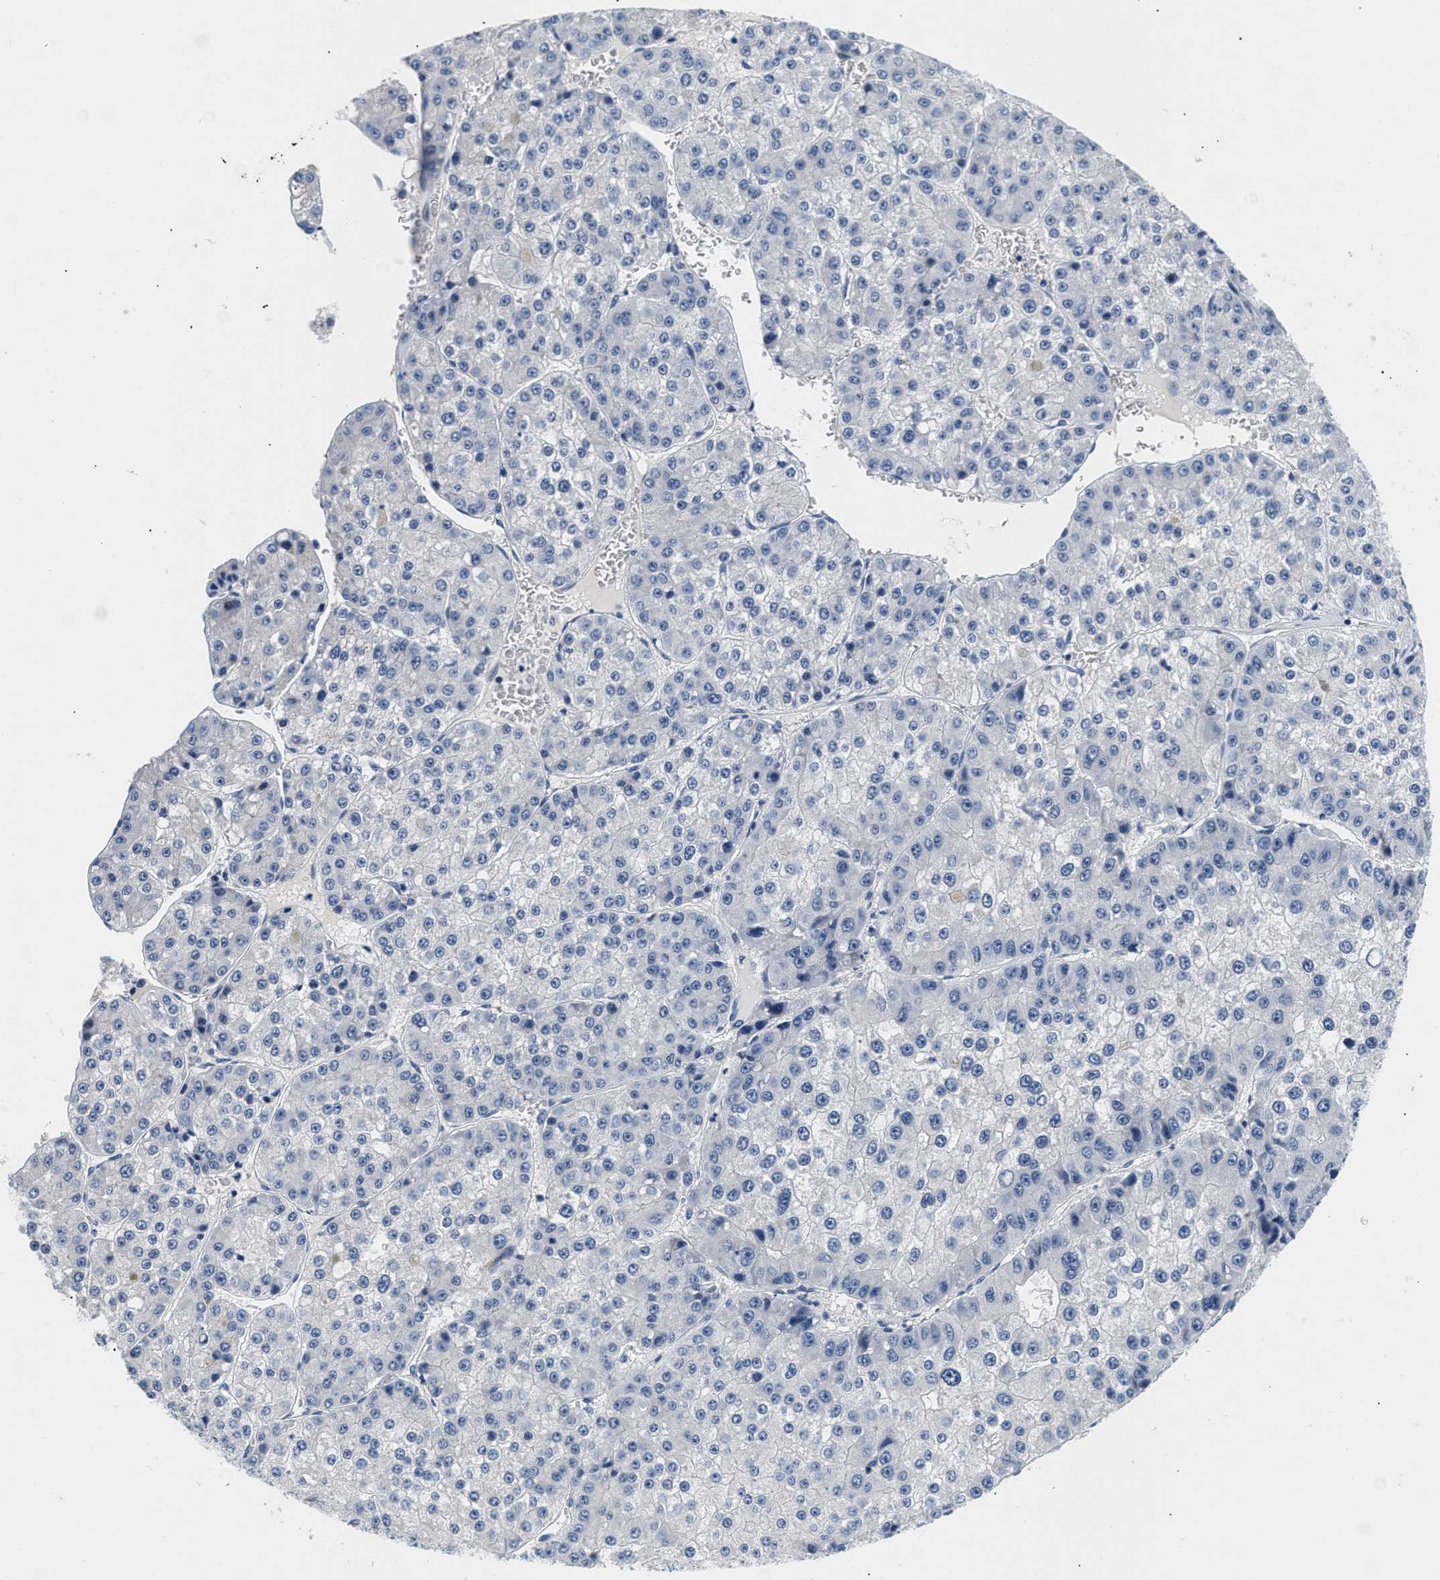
{"staining": {"intensity": "negative", "quantity": "none", "location": "none"}, "tissue": "liver cancer", "cell_type": "Tumor cells", "image_type": "cancer", "snomed": [{"axis": "morphology", "description": "Carcinoma, Hepatocellular, NOS"}, {"axis": "topography", "description": "Liver"}], "caption": "This is an IHC photomicrograph of human liver cancer (hepatocellular carcinoma). There is no positivity in tumor cells.", "gene": "PDP1", "patient": {"sex": "female", "age": 73}}